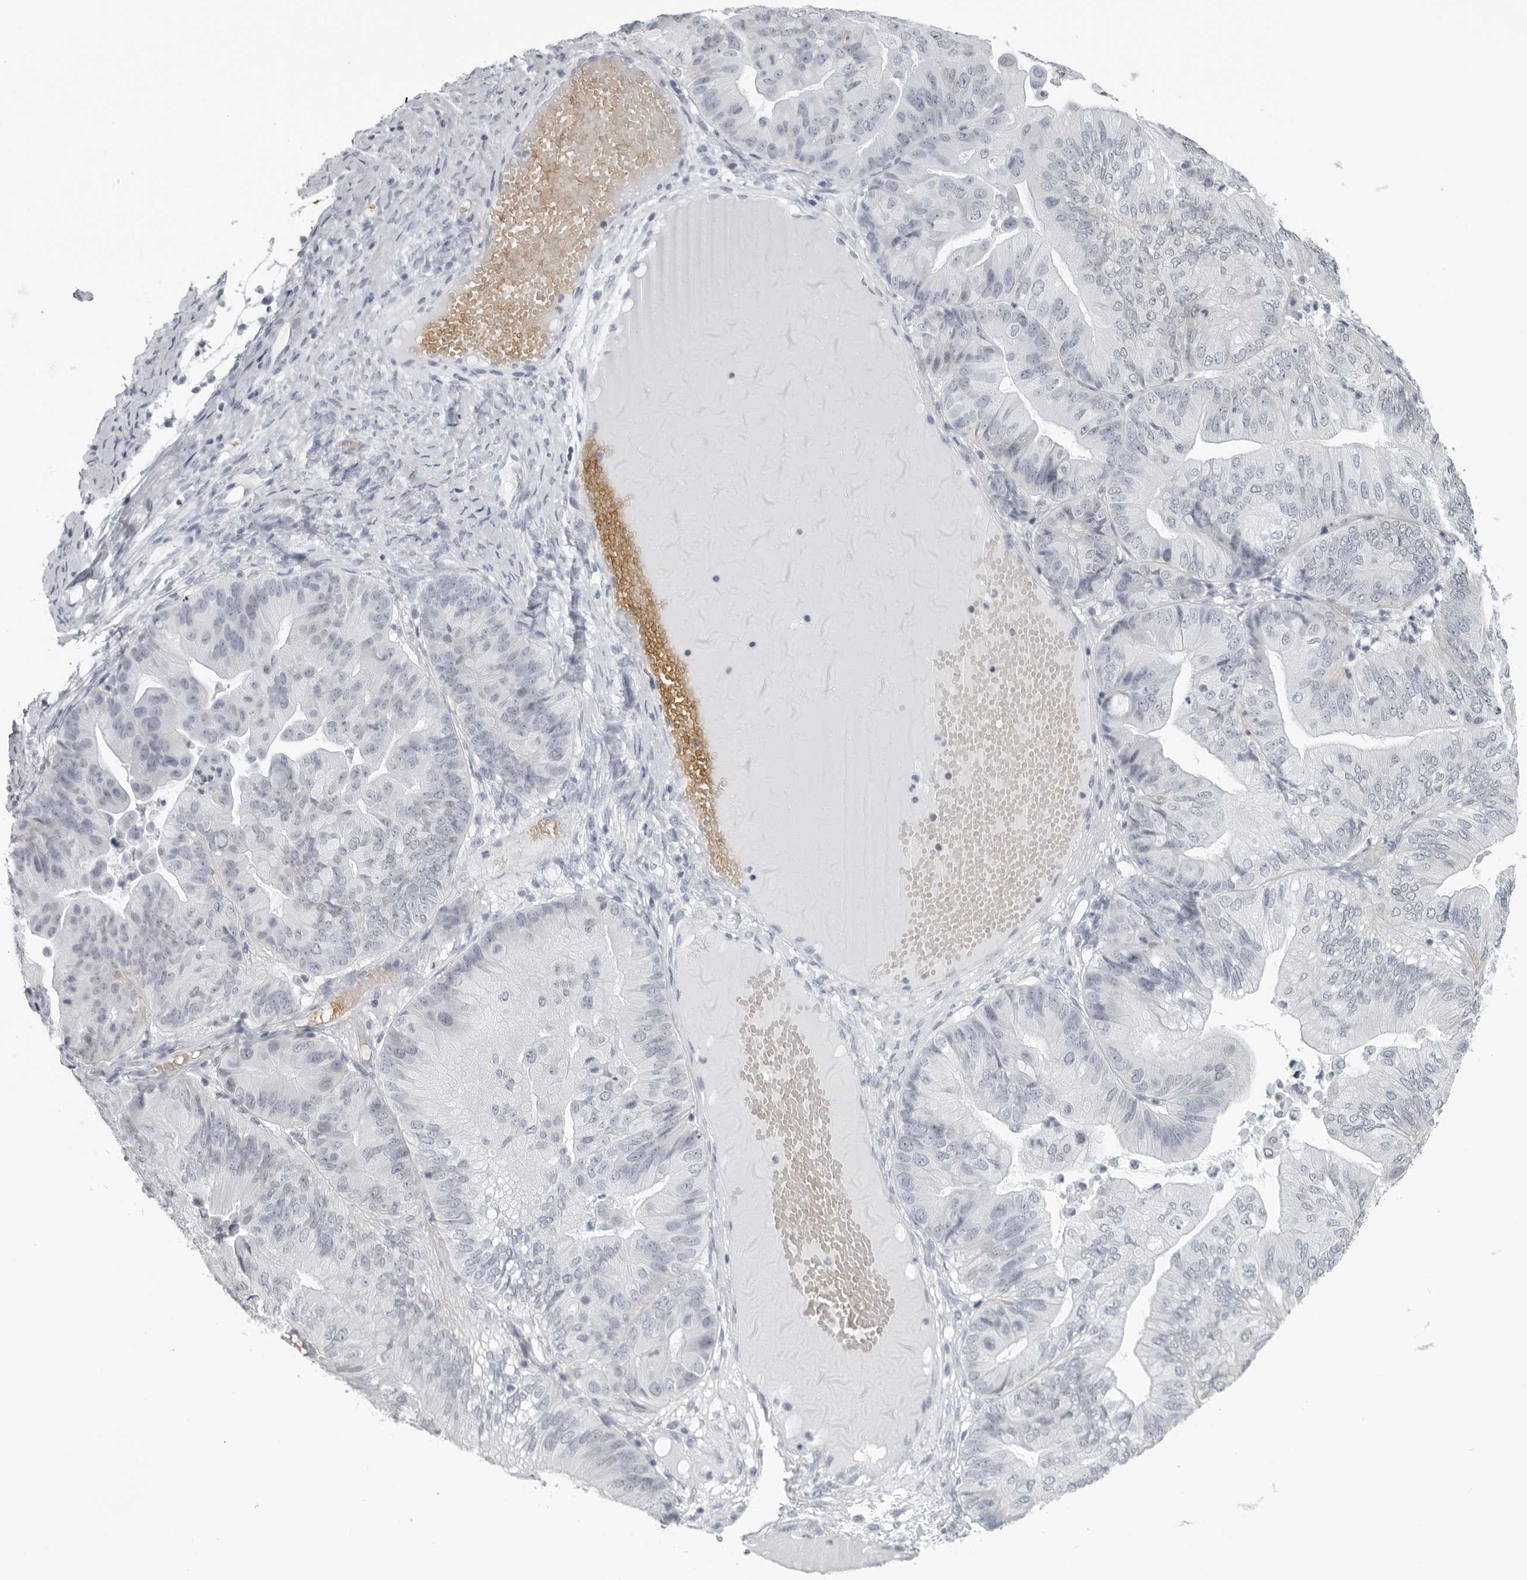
{"staining": {"intensity": "negative", "quantity": "none", "location": "none"}, "tissue": "ovarian cancer", "cell_type": "Tumor cells", "image_type": "cancer", "snomed": [{"axis": "morphology", "description": "Cystadenocarcinoma, mucinous, NOS"}, {"axis": "topography", "description": "Ovary"}], "caption": "Tumor cells show no significant staining in ovarian cancer (mucinous cystadenocarcinoma).", "gene": "EPB41", "patient": {"sex": "female", "age": 61}}